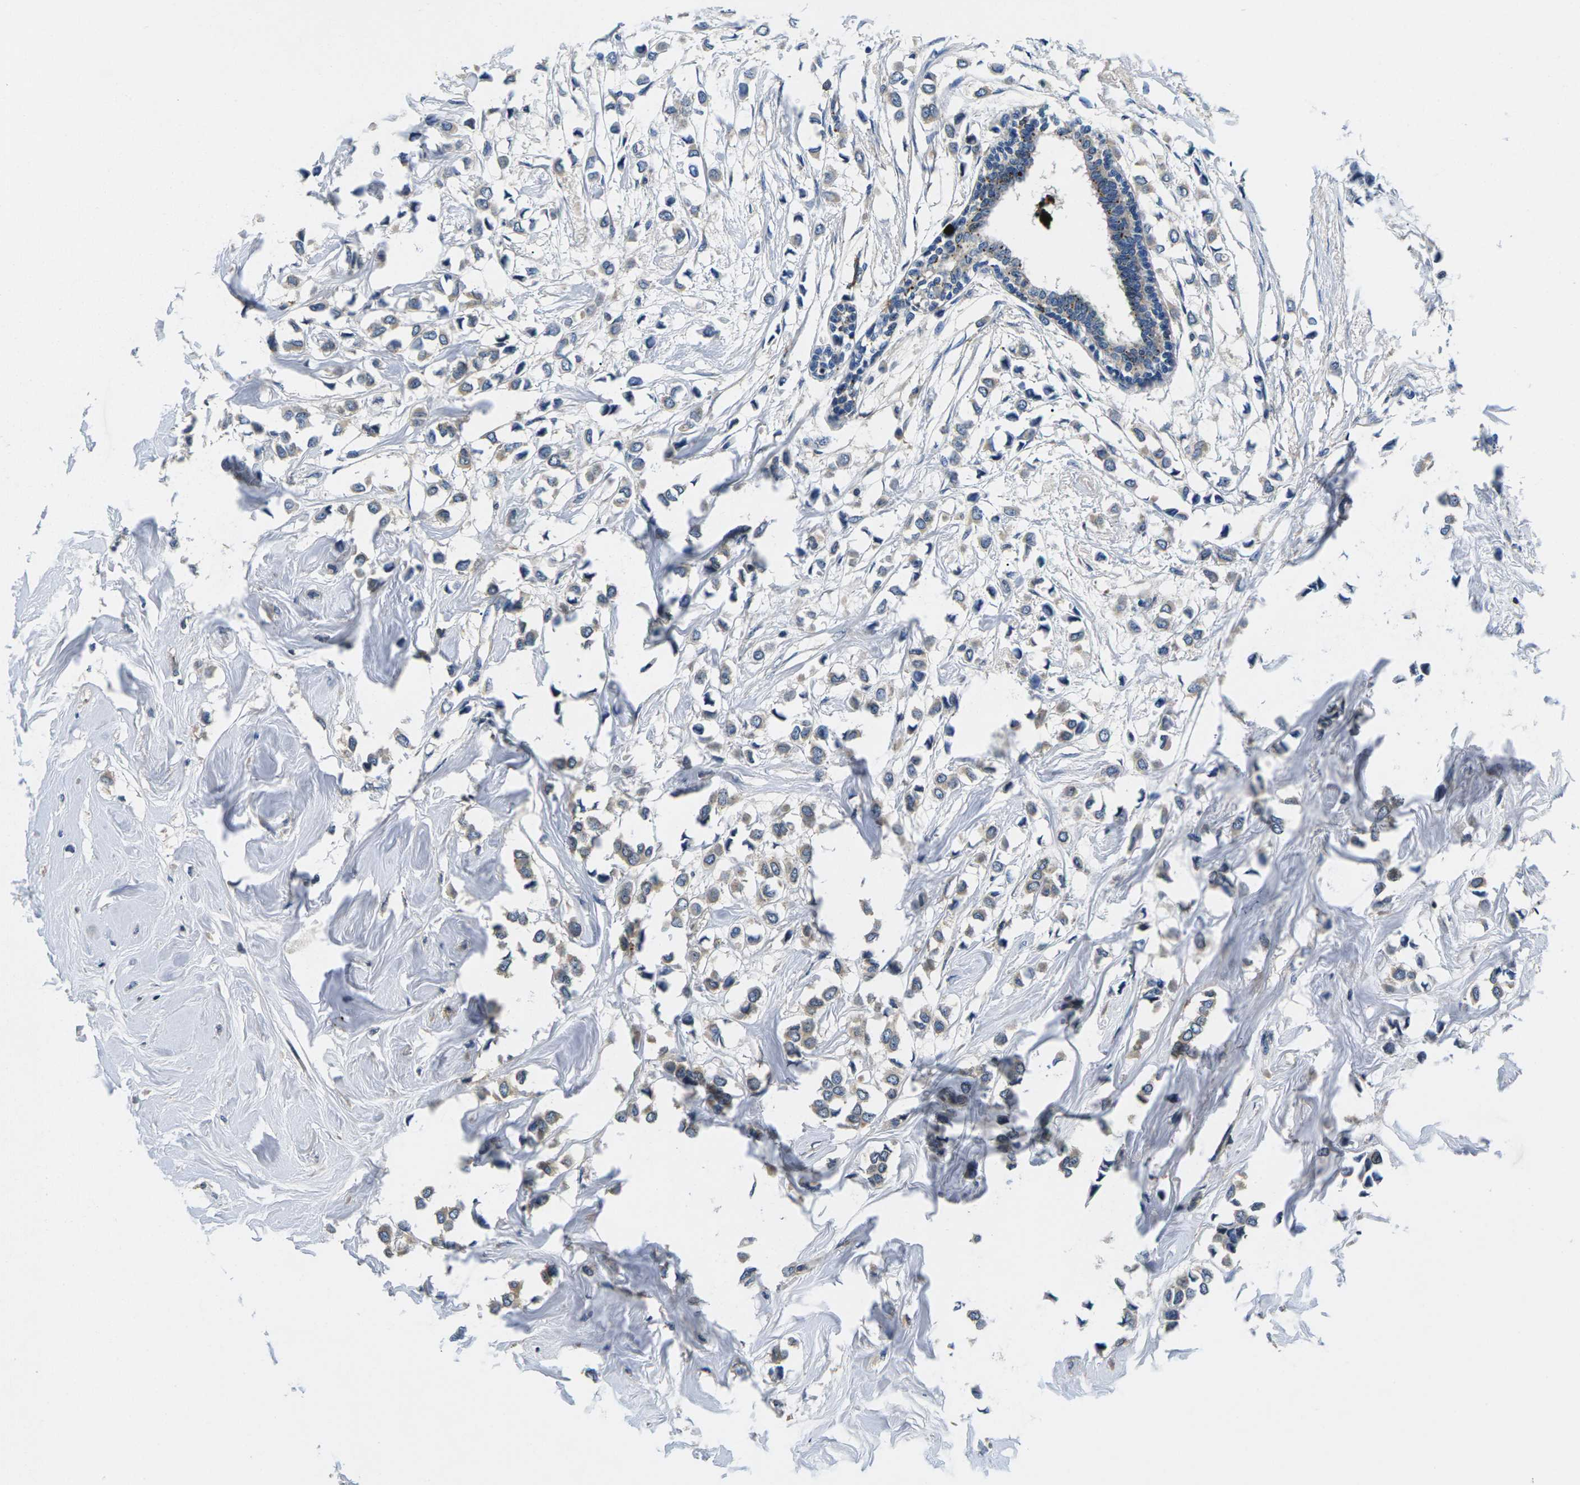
{"staining": {"intensity": "weak", "quantity": "25%-75%", "location": "cytoplasmic/membranous"}, "tissue": "breast cancer", "cell_type": "Tumor cells", "image_type": "cancer", "snomed": [{"axis": "morphology", "description": "Lobular carcinoma"}, {"axis": "topography", "description": "Breast"}], "caption": "Immunohistochemistry (IHC) image of breast cancer stained for a protein (brown), which demonstrates low levels of weak cytoplasmic/membranous expression in about 25%-75% of tumor cells.", "gene": "PLCE1", "patient": {"sex": "female", "age": 51}}